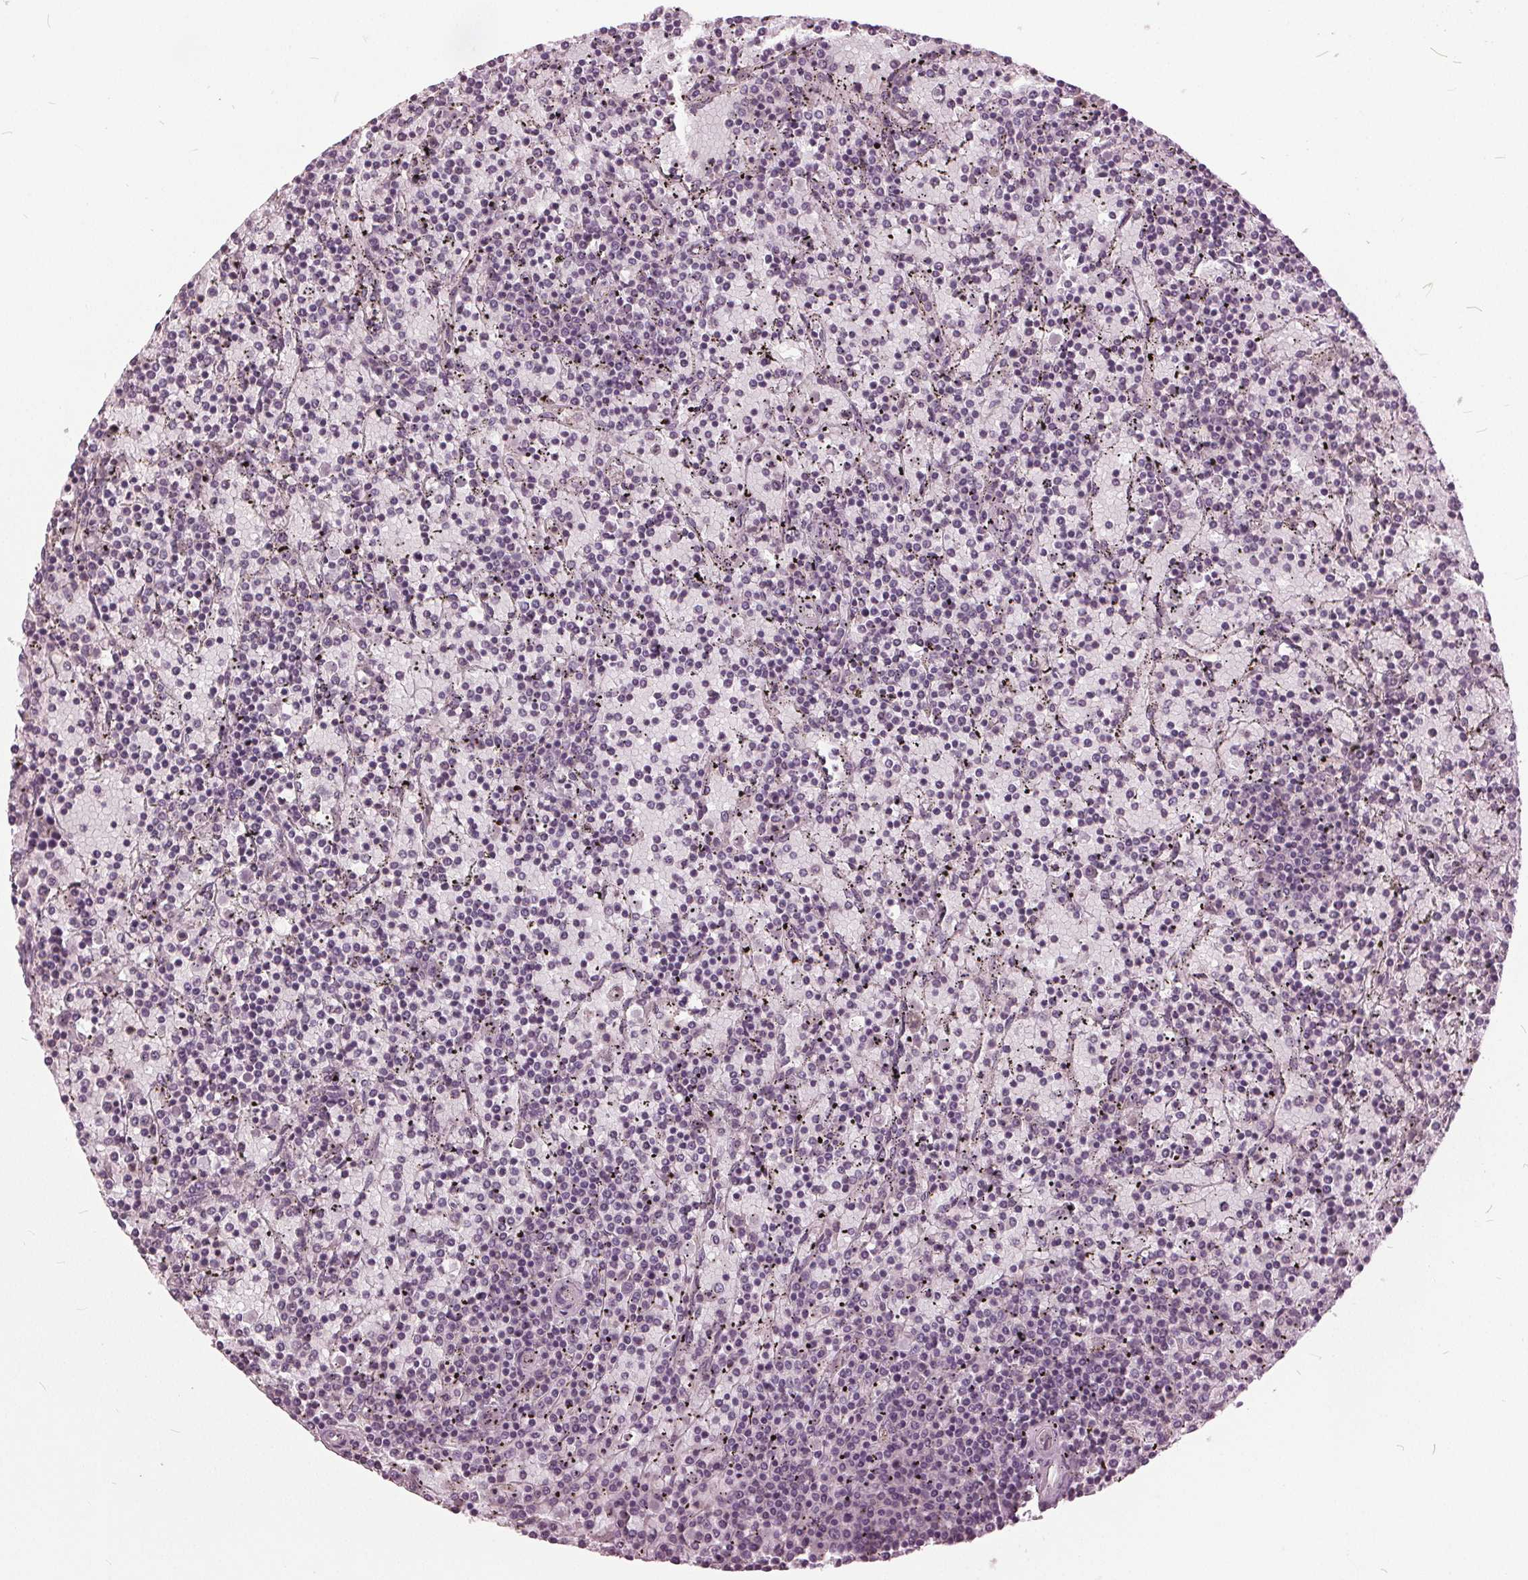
{"staining": {"intensity": "negative", "quantity": "none", "location": "none"}, "tissue": "lymphoma", "cell_type": "Tumor cells", "image_type": "cancer", "snomed": [{"axis": "morphology", "description": "Malignant lymphoma, non-Hodgkin's type, Low grade"}, {"axis": "topography", "description": "Spleen"}], "caption": "Lymphoma stained for a protein using immunohistochemistry (IHC) displays no positivity tumor cells.", "gene": "KLK13", "patient": {"sex": "female", "age": 77}}